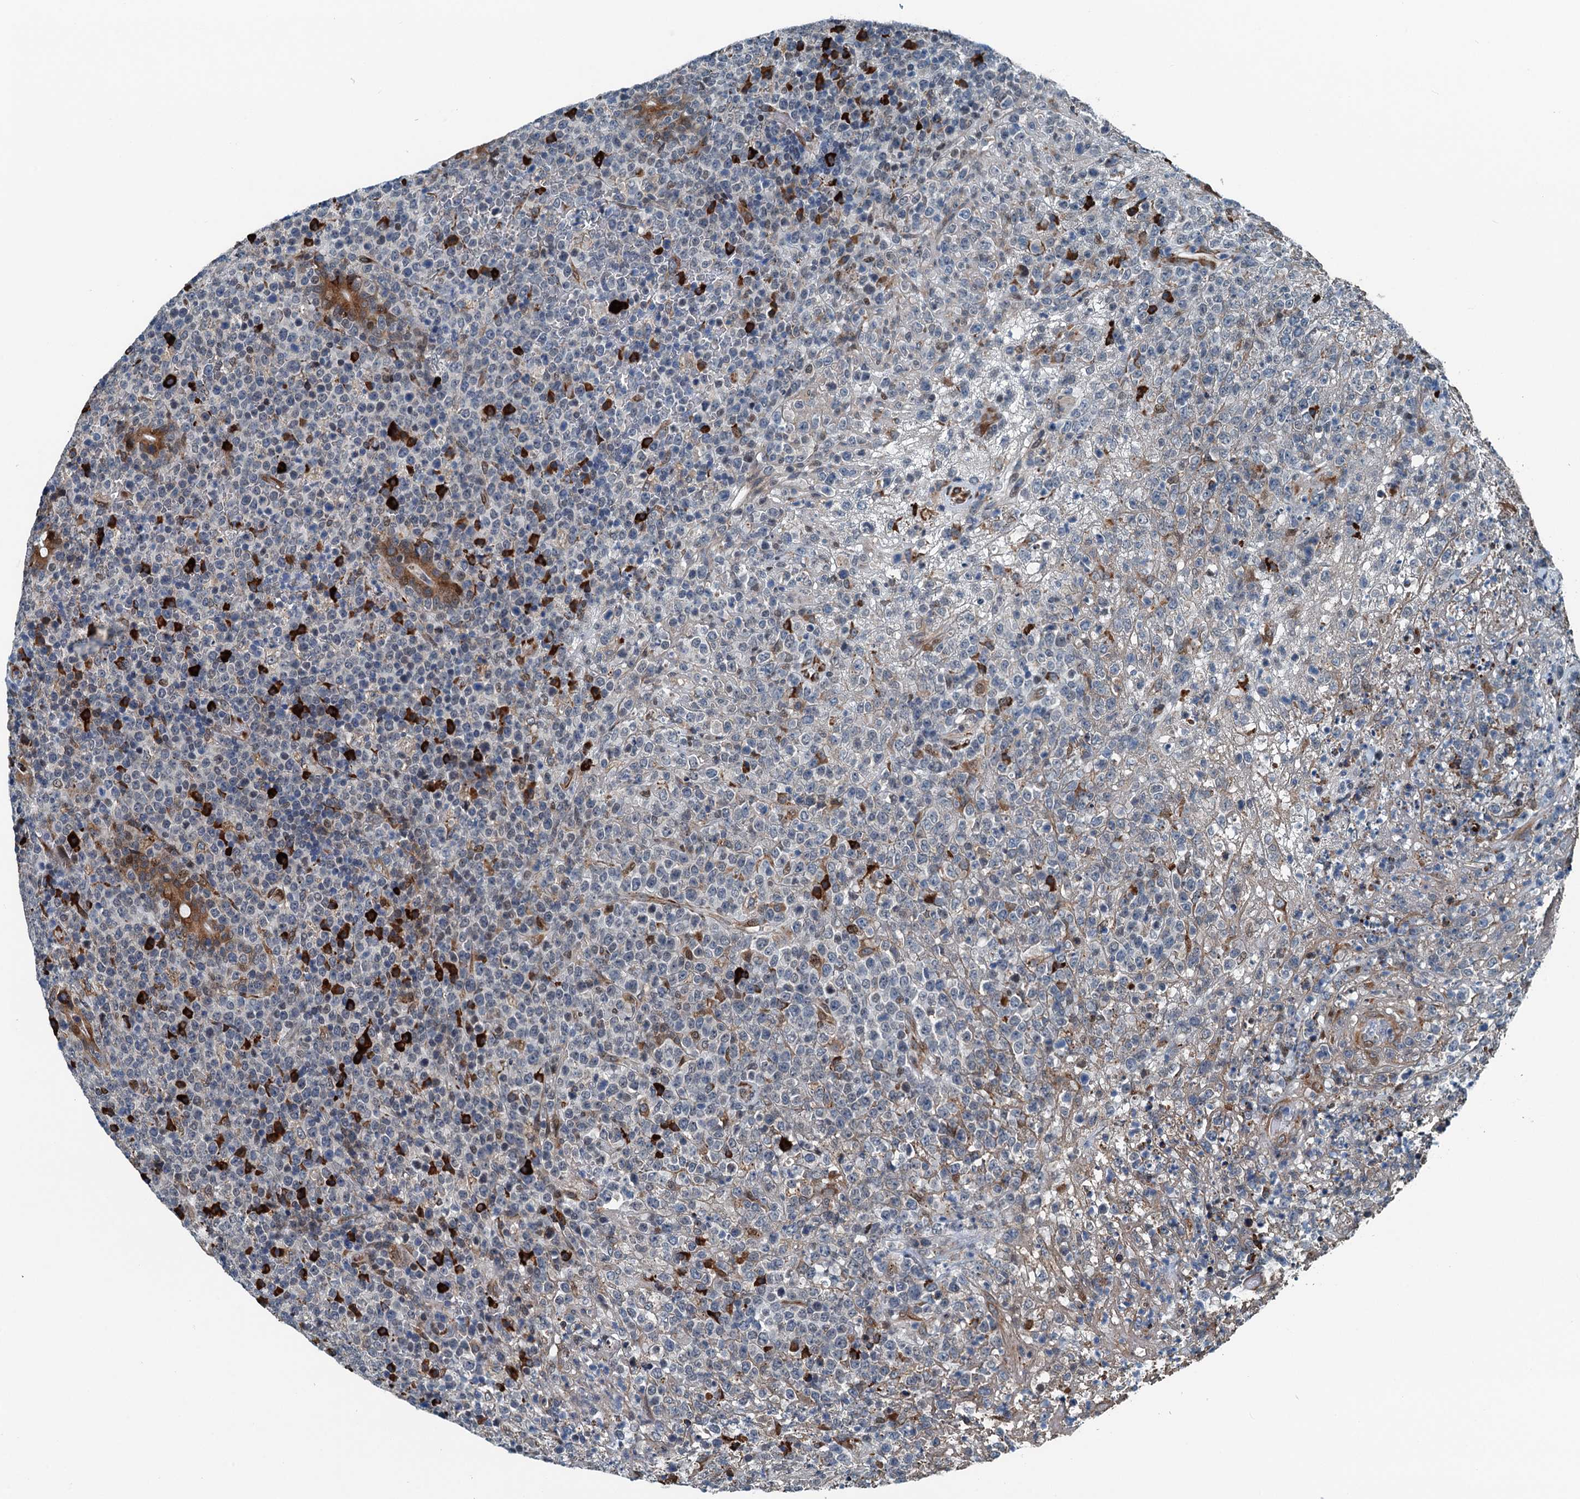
{"staining": {"intensity": "negative", "quantity": "none", "location": "none"}, "tissue": "lymphoma", "cell_type": "Tumor cells", "image_type": "cancer", "snomed": [{"axis": "morphology", "description": "Malignant lymphoma, non-Hodgkin's type, High grade"}, {"axis": "topography", "description": "Colon"}], "caption": "Protein analysis of lymphoma demonstrates no significant positivity in tumor cells.", "gene": "TAMALIN", "patient": {"sex": "female", "age": 53}}